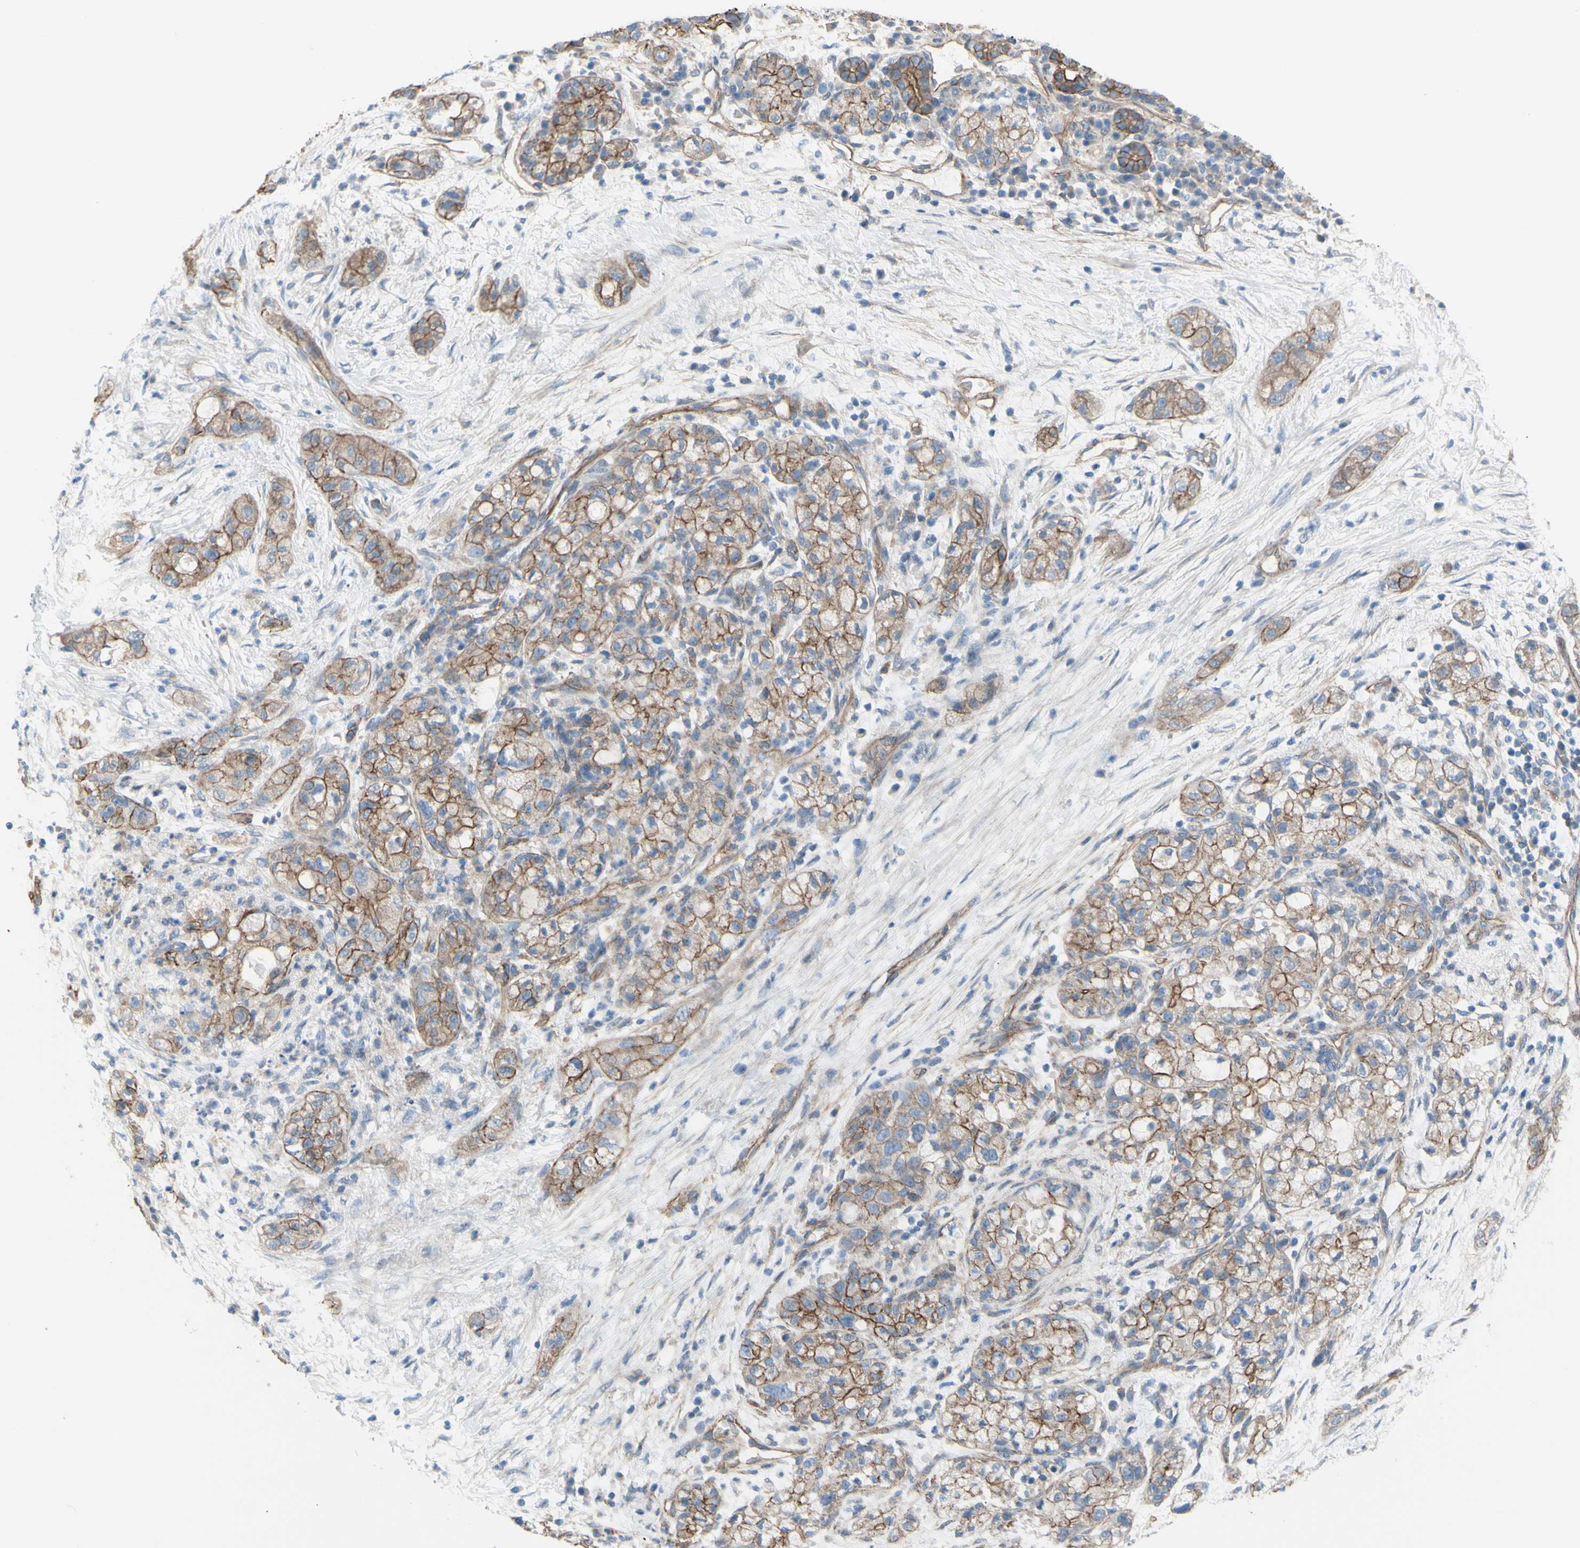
{"staining": {"intensity": "moderate", "quantity": ">75%", "location": "cytoplasmic/membranous"}, "tissue": "pancreatic cancer", "cell_type": "Tumor cells", "image_type": "cancer", "snomed": [{"axis": "morphology", "description": "Adenocarcinoma, NOS"}, {"axis": "topography", "description": "Pancreas"}], "caption": "High-magnification brightfield microscopy of pancreatic adenocarcinoma stained with DAB (brown) and counterstained with hematoxylin (blue). tumor cells exhibit moderate cytoplasmic/membranous expression is appreciated in about>75% of cells.", "gene": "TPBG", "patient": {"sex": "female", "age": 78}}